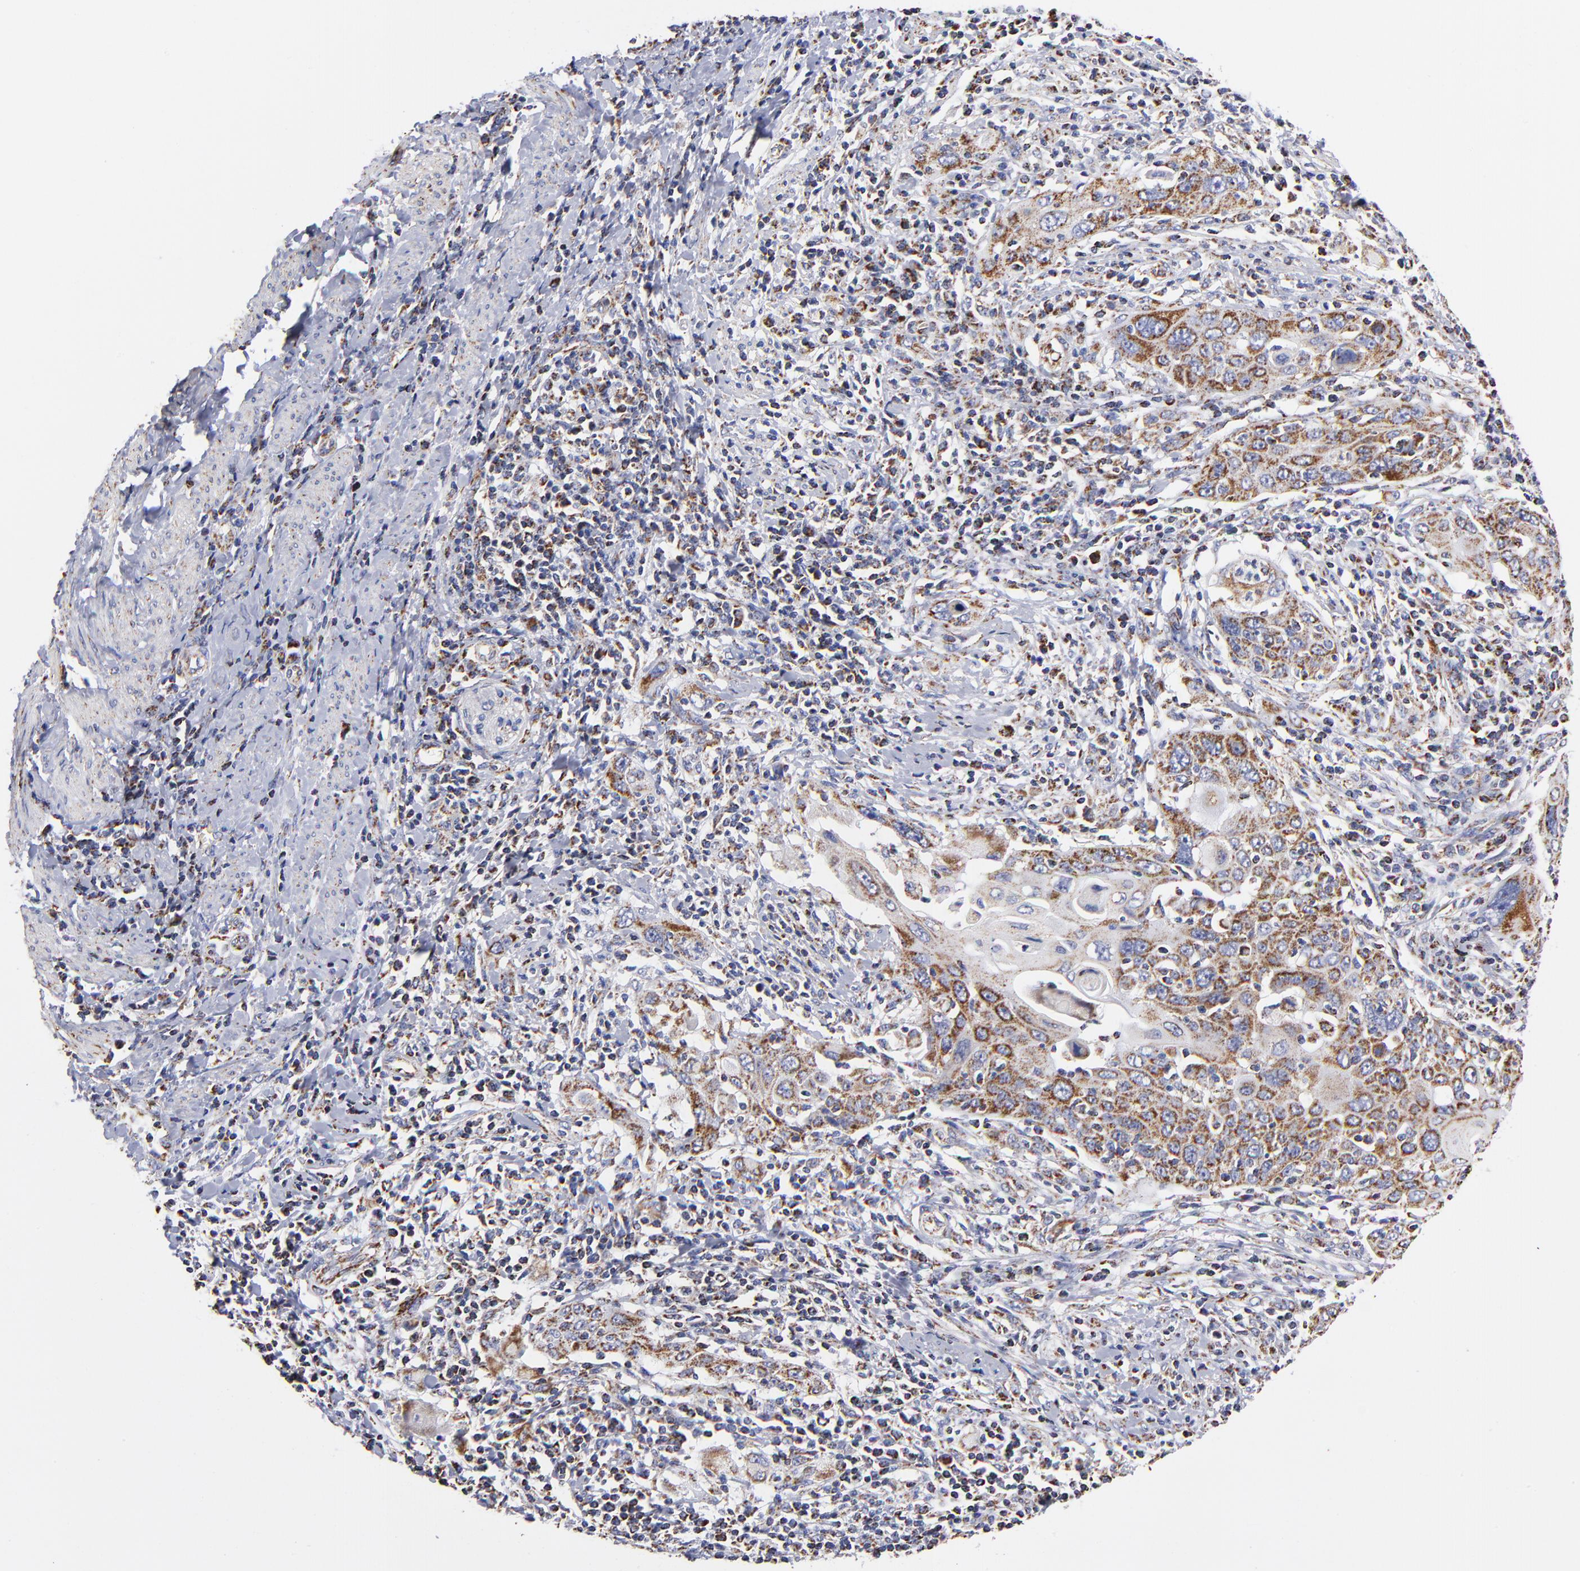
{"staining": {"intensity": "strong", "quantity": ">75%", "location": "cytoplasmic/membranous"}, "tissue": "cervical cancer", "cell_type": "Tumor cells", "image_type": "cancer", "snomed": [{"axis": "morphology", "description": "Squamous cell carcinoma, NOS"}, {"axis": "topography", "description": "Cervix"}], "caption": "A brown stain shows strong cytoplasmic/membranous expression of a protein in squamous cell carcinoma (cervical) tumor cells.", "gene": "PHB1", "patient": {"sex": "female", "age": 54}}